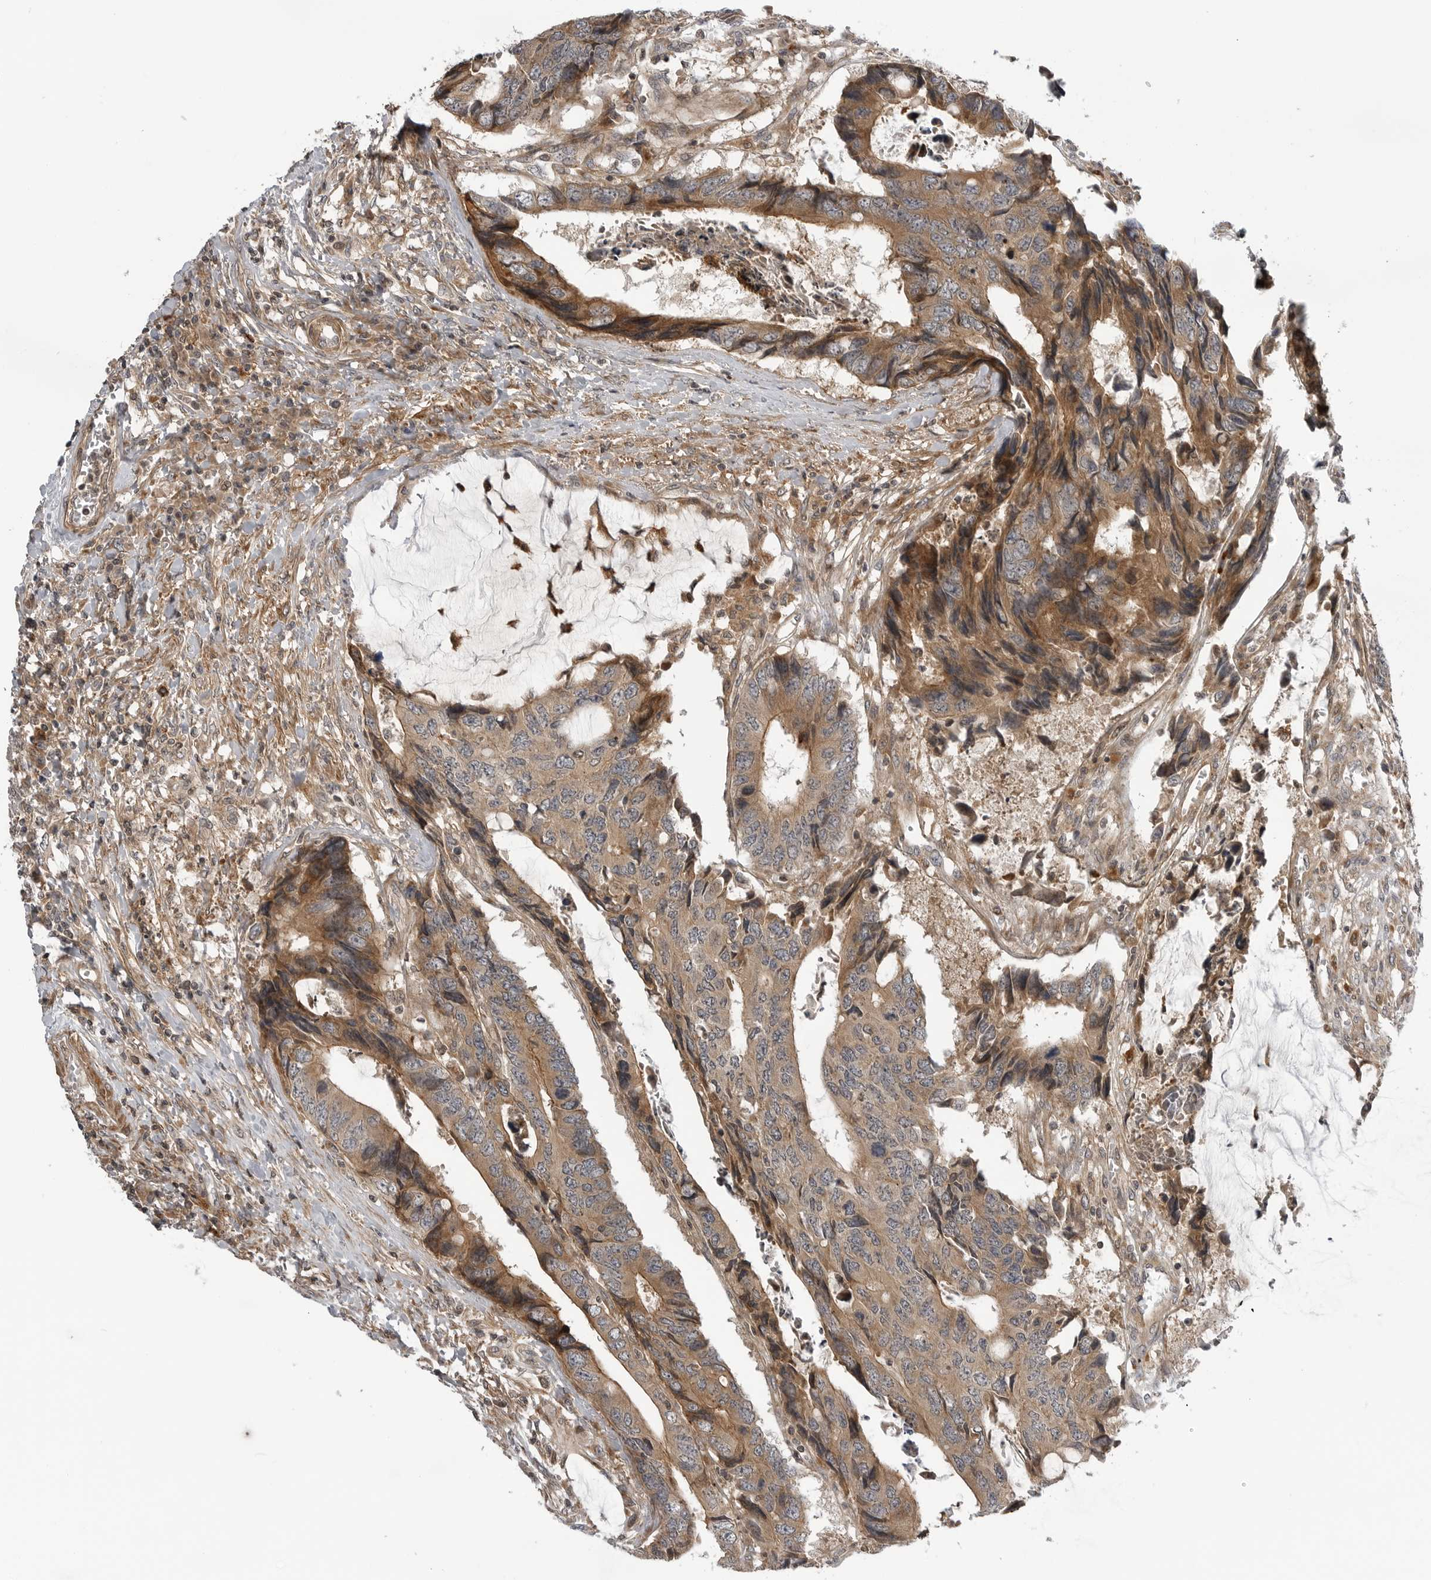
{"staining": {"intensity": "weak", "quantity": ">75%", "location": "cytoplasmic/membranous"}, "tissue": "colorectal cancer", "cell_type": "Tumor cells", "image_type": "cancer", "snomed": [{"axis": "morphology", "description": "Adenocarcinoma, NOS"}, {"axis": "topography", "description": "Rectum"}], "caption": "Colorectal adenocarcinoma was stained to show a protein in brown. There is low levels of weak cytoplasmic/membranous staining in approximately >75% of tumor cells.", "gene": "LRRC45", "patient": {"sex": "male", "age": 84}}